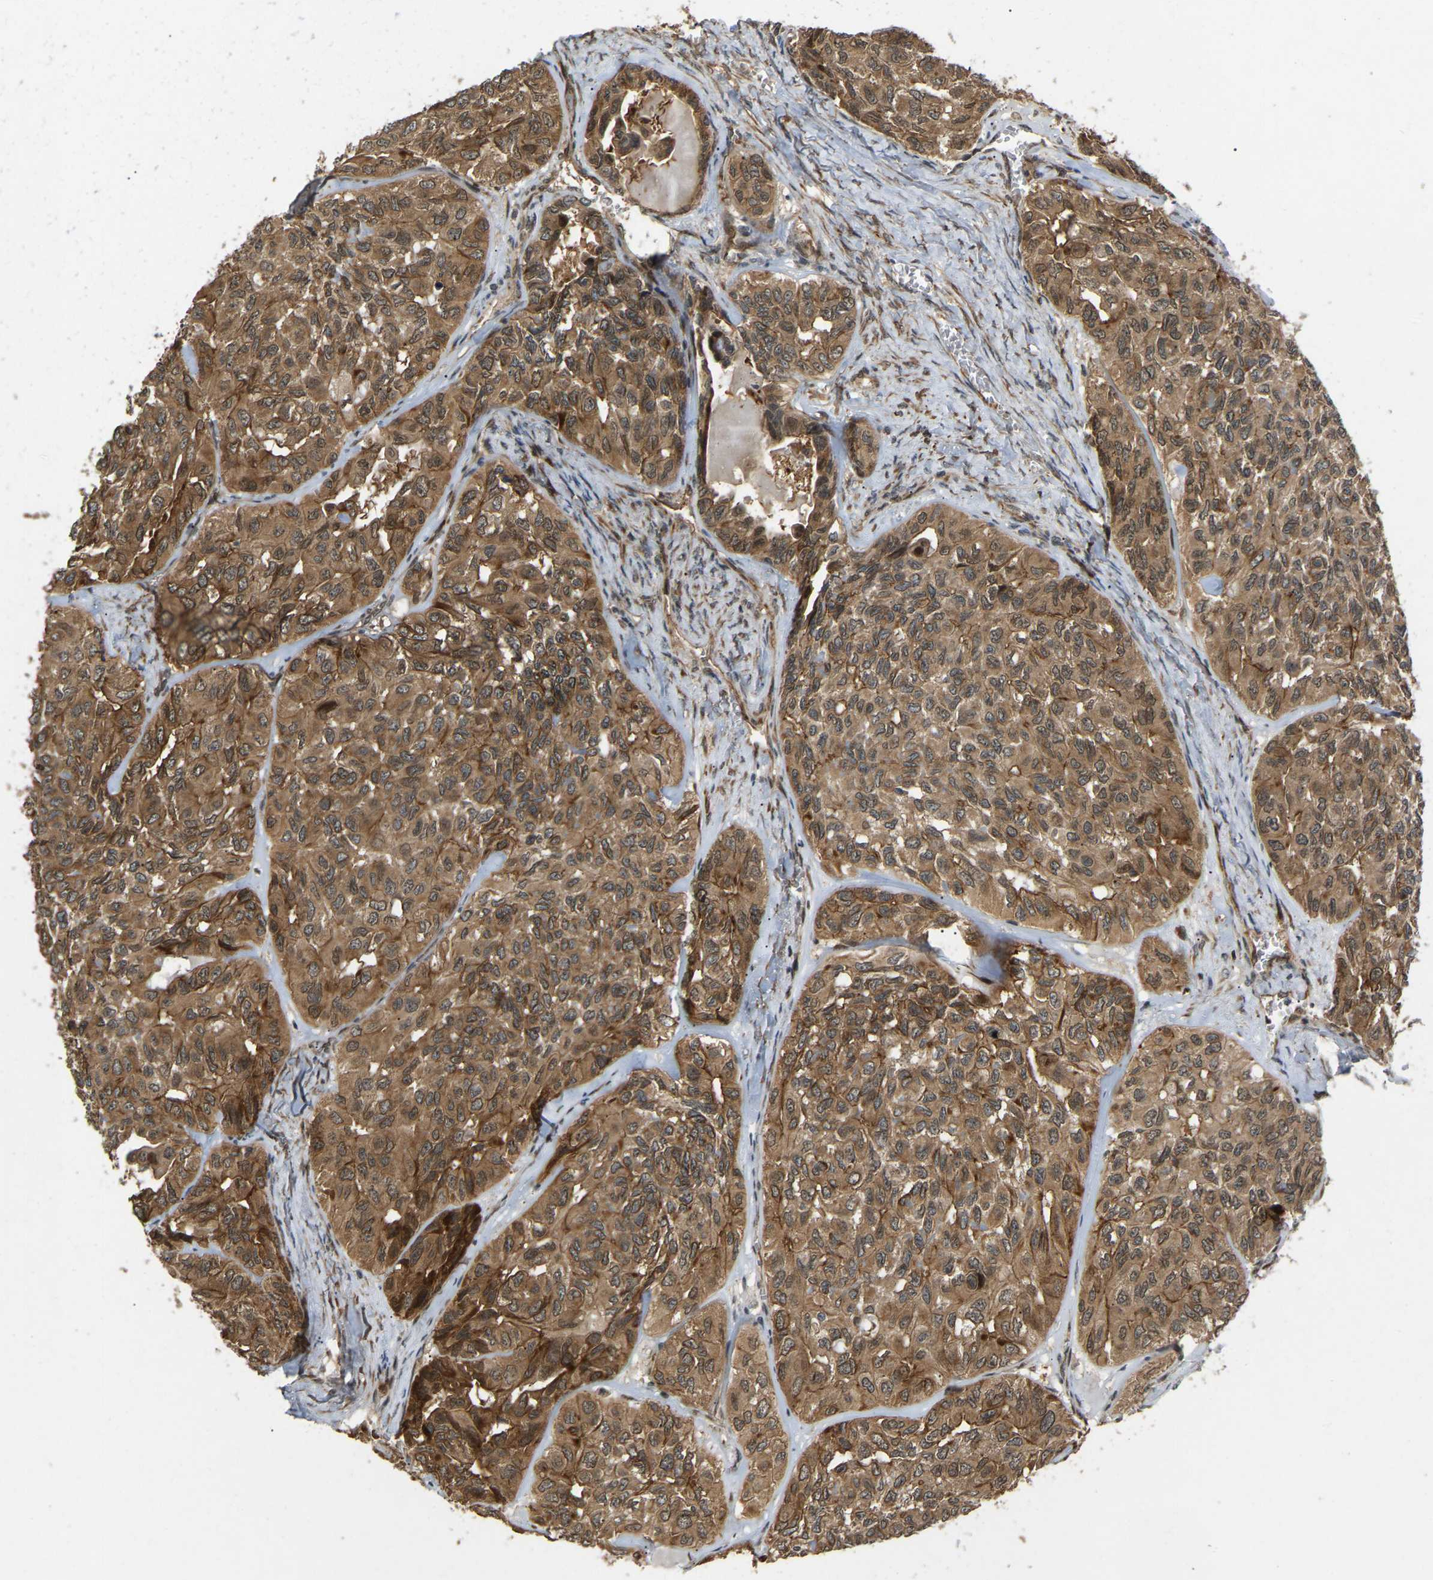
{"staining": {"intensity": "moderate", "quantity": ">75%", "location": "cytoplasmic/membranous,nuclear"}, "tissue": "head and neck cancer", "cell_type": "Tumor cells", "image_type": "cancer", "snomed": [{"axis": "morphology", "description": "Adenocarcinoma, NOS"}, {"axis": "topography", "description": "Salivary gland, NOS"}, {"axis": "topography", "description": "Head-Neck"}], "caption": "Tumor cells reveal medium levels of moderate cytoplasmic/membranous and nuclear expression in about >75% of cells in human head and neck adenocarcinoma.", "gene": "KIAA1549", "patient": {"sex": "female", "age": 76}}